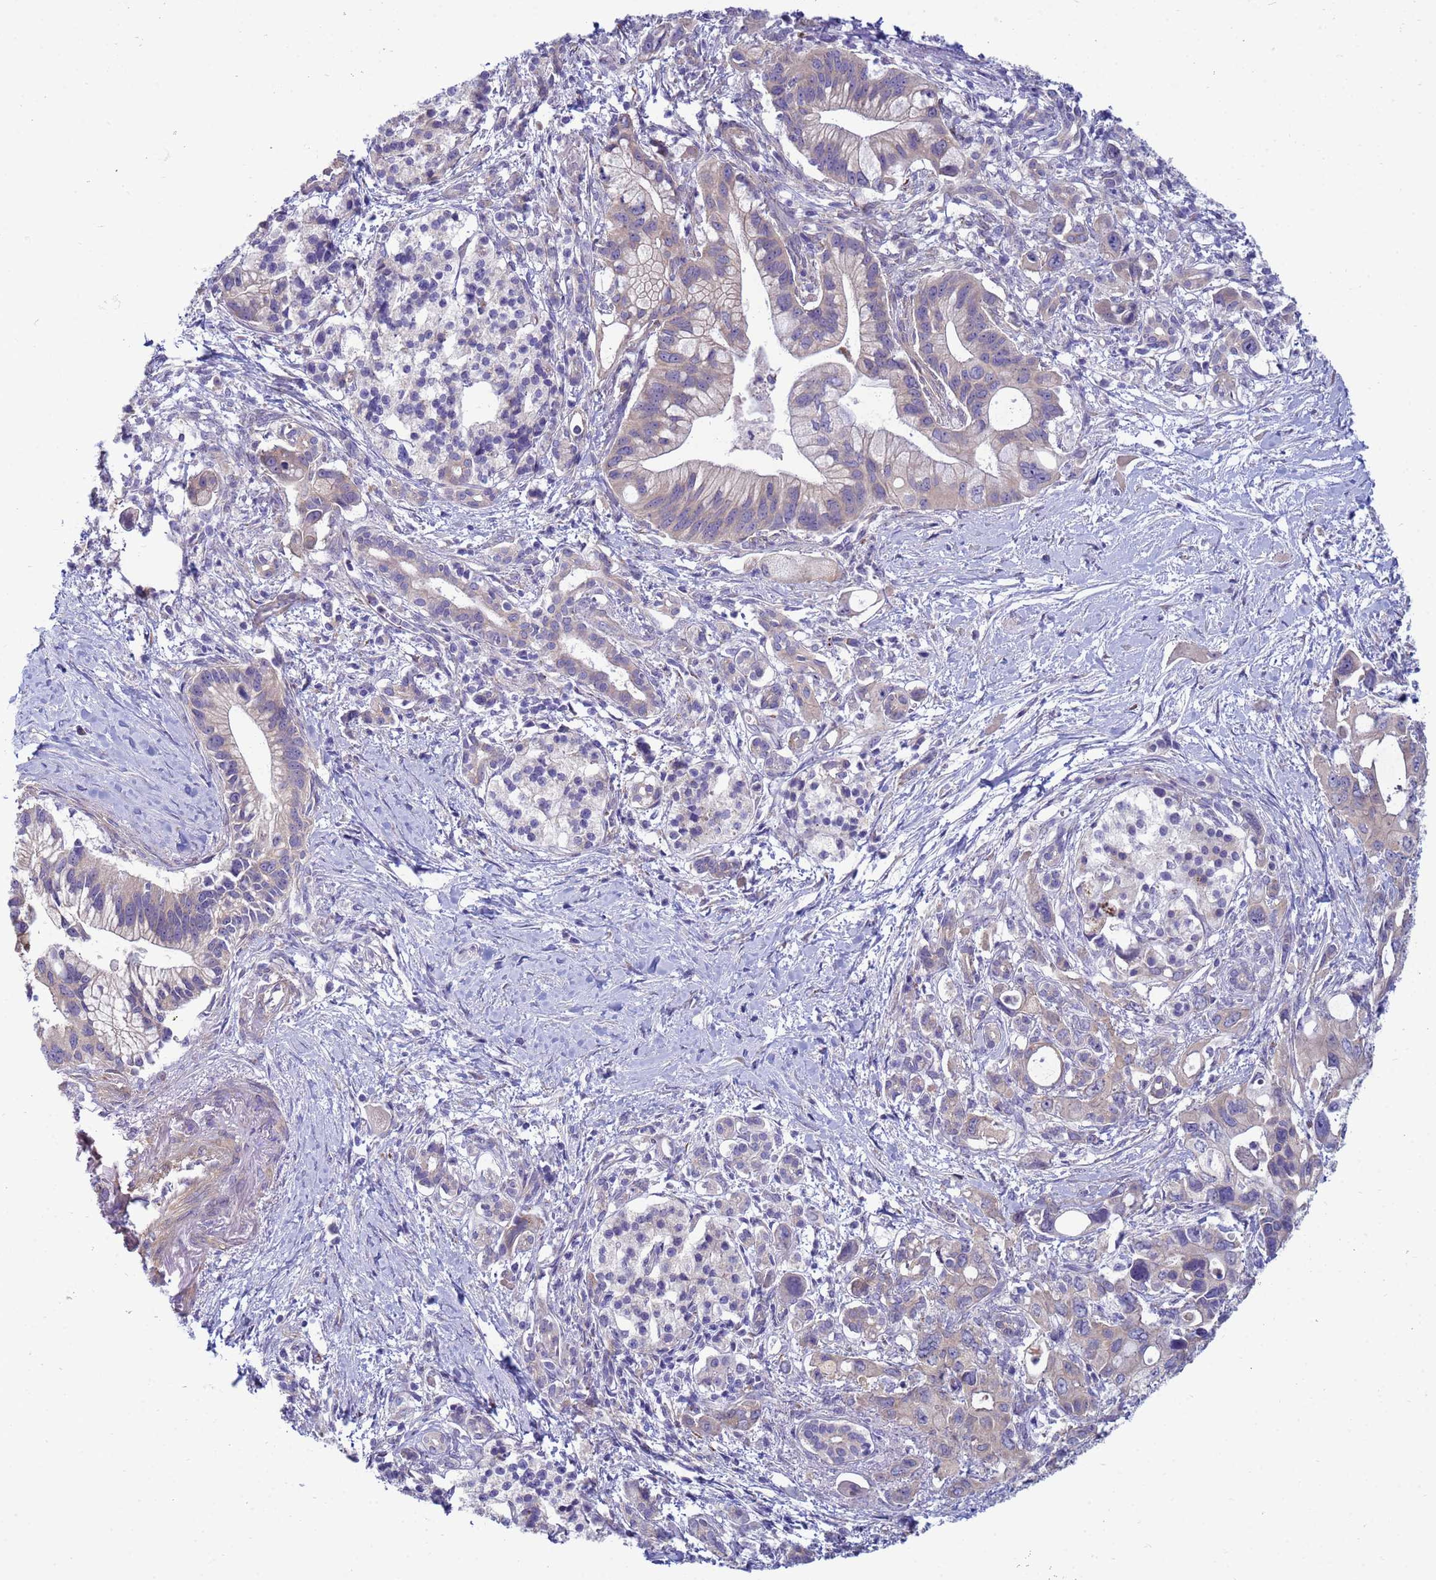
{"staining": {"intensity": "weak", "quantity": "<25%", "location": "cytoplasmic/membranous"}, "tissue": "pancreatic cancer", "cell_type": "Tumor cells", "image_type": "cancer", "snomed": [{"axis": "morphology", "description": "Adenocarcinoma, NOS"}, {"axis": "topography", "description": "Pancreas"}], "caption": "Immunohistochemical staining of adenocarcinoma (pancreatic) shows no significant positivity in tumor cells.", "gene": "TRPC6", "patient": {"sex": "male", "age": 68}}